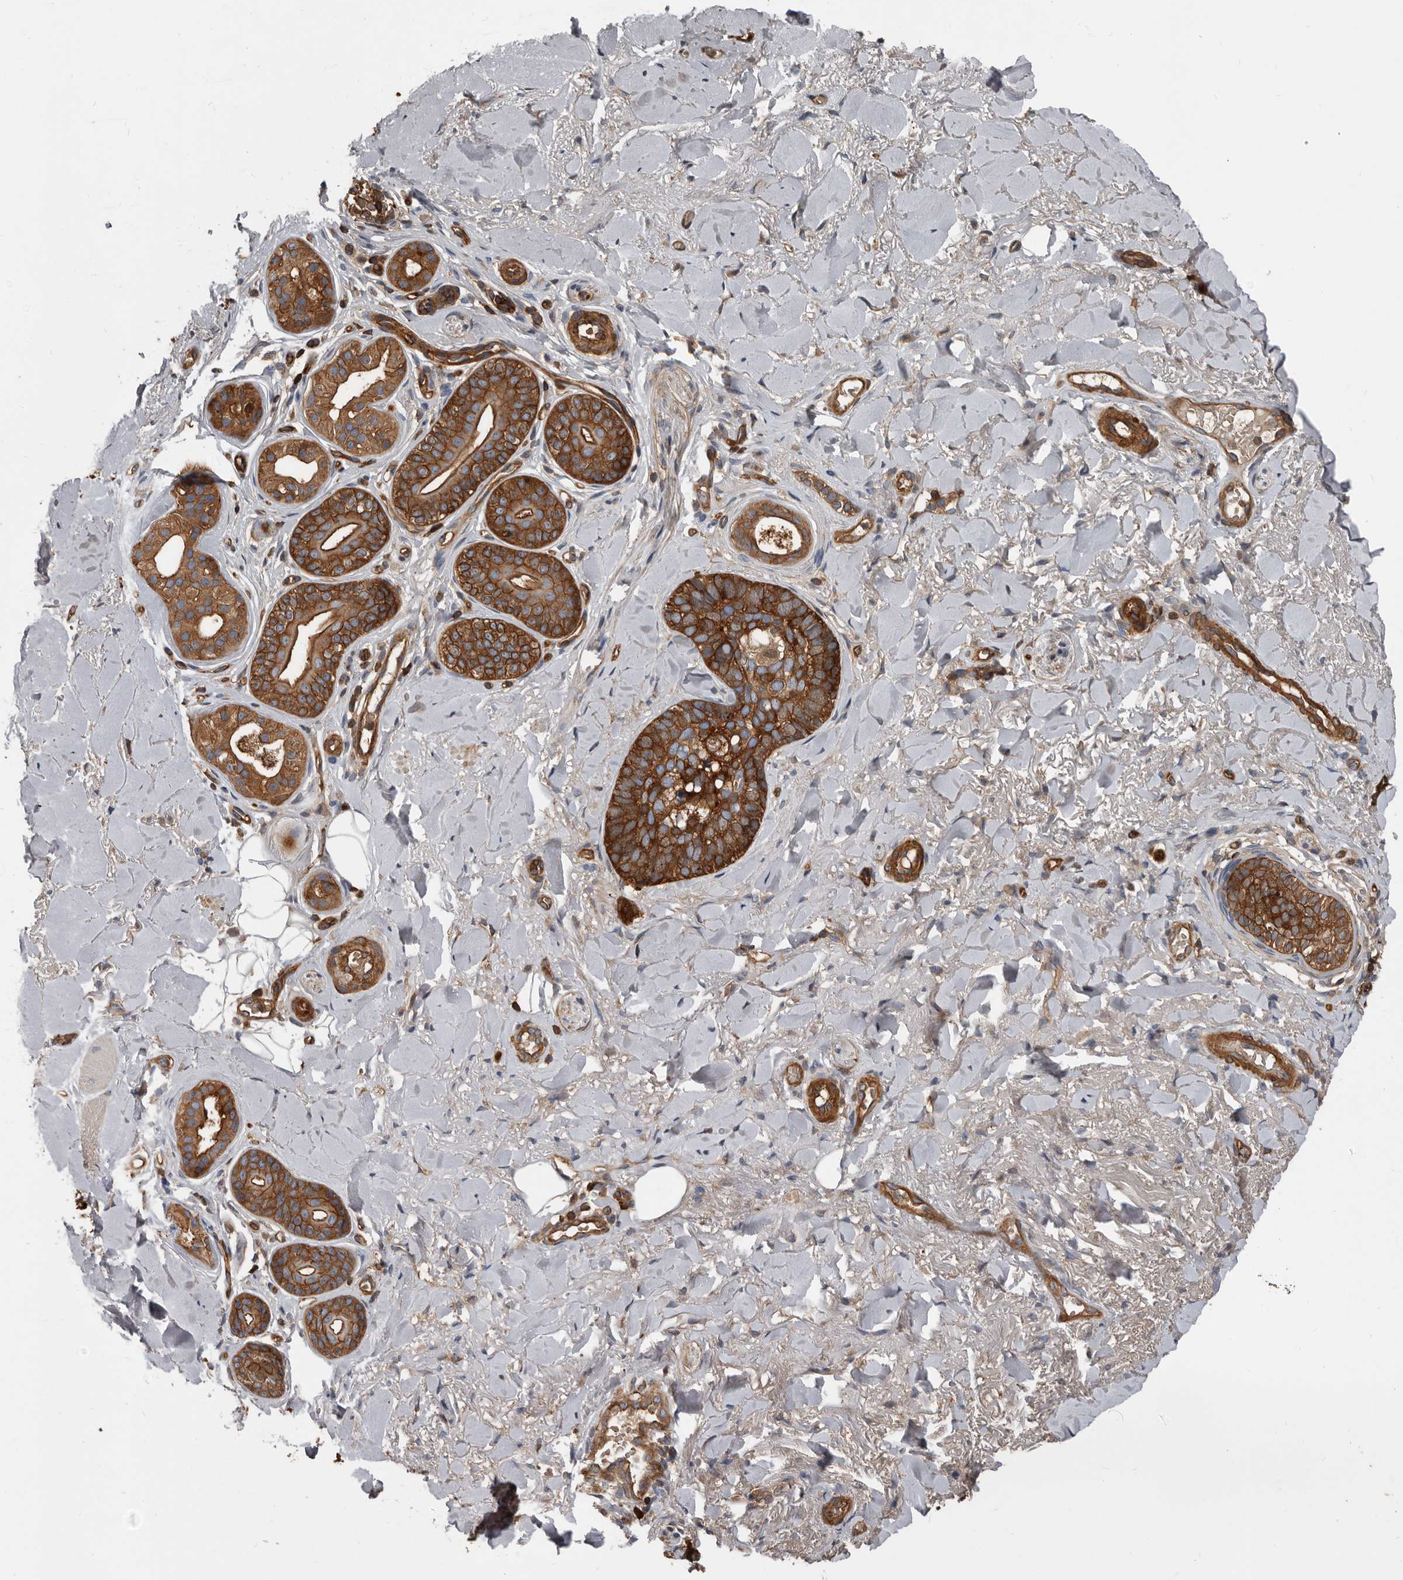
{"staining": {"intensity": "strong", "quantity": ">75%", "location": "cytoplasmic/membranous"}, "tissue": "skin cancer", "cell_type": "Tumor cells", "image_type": "cancer", "snomed": [{"axis": "morphology", "description": "Basal cell carcinoma"}, {"axis": "topography", "description": "Skin"}], "caption": "Skin basal cell carcinoma tissue demonstrates strong cytoplasmic/membranous expression in about >75% of tumor cells, visualized by immunohistochemistry.", "gene": "PNRC2", "patient": {"sex": "female", "age": 82}}